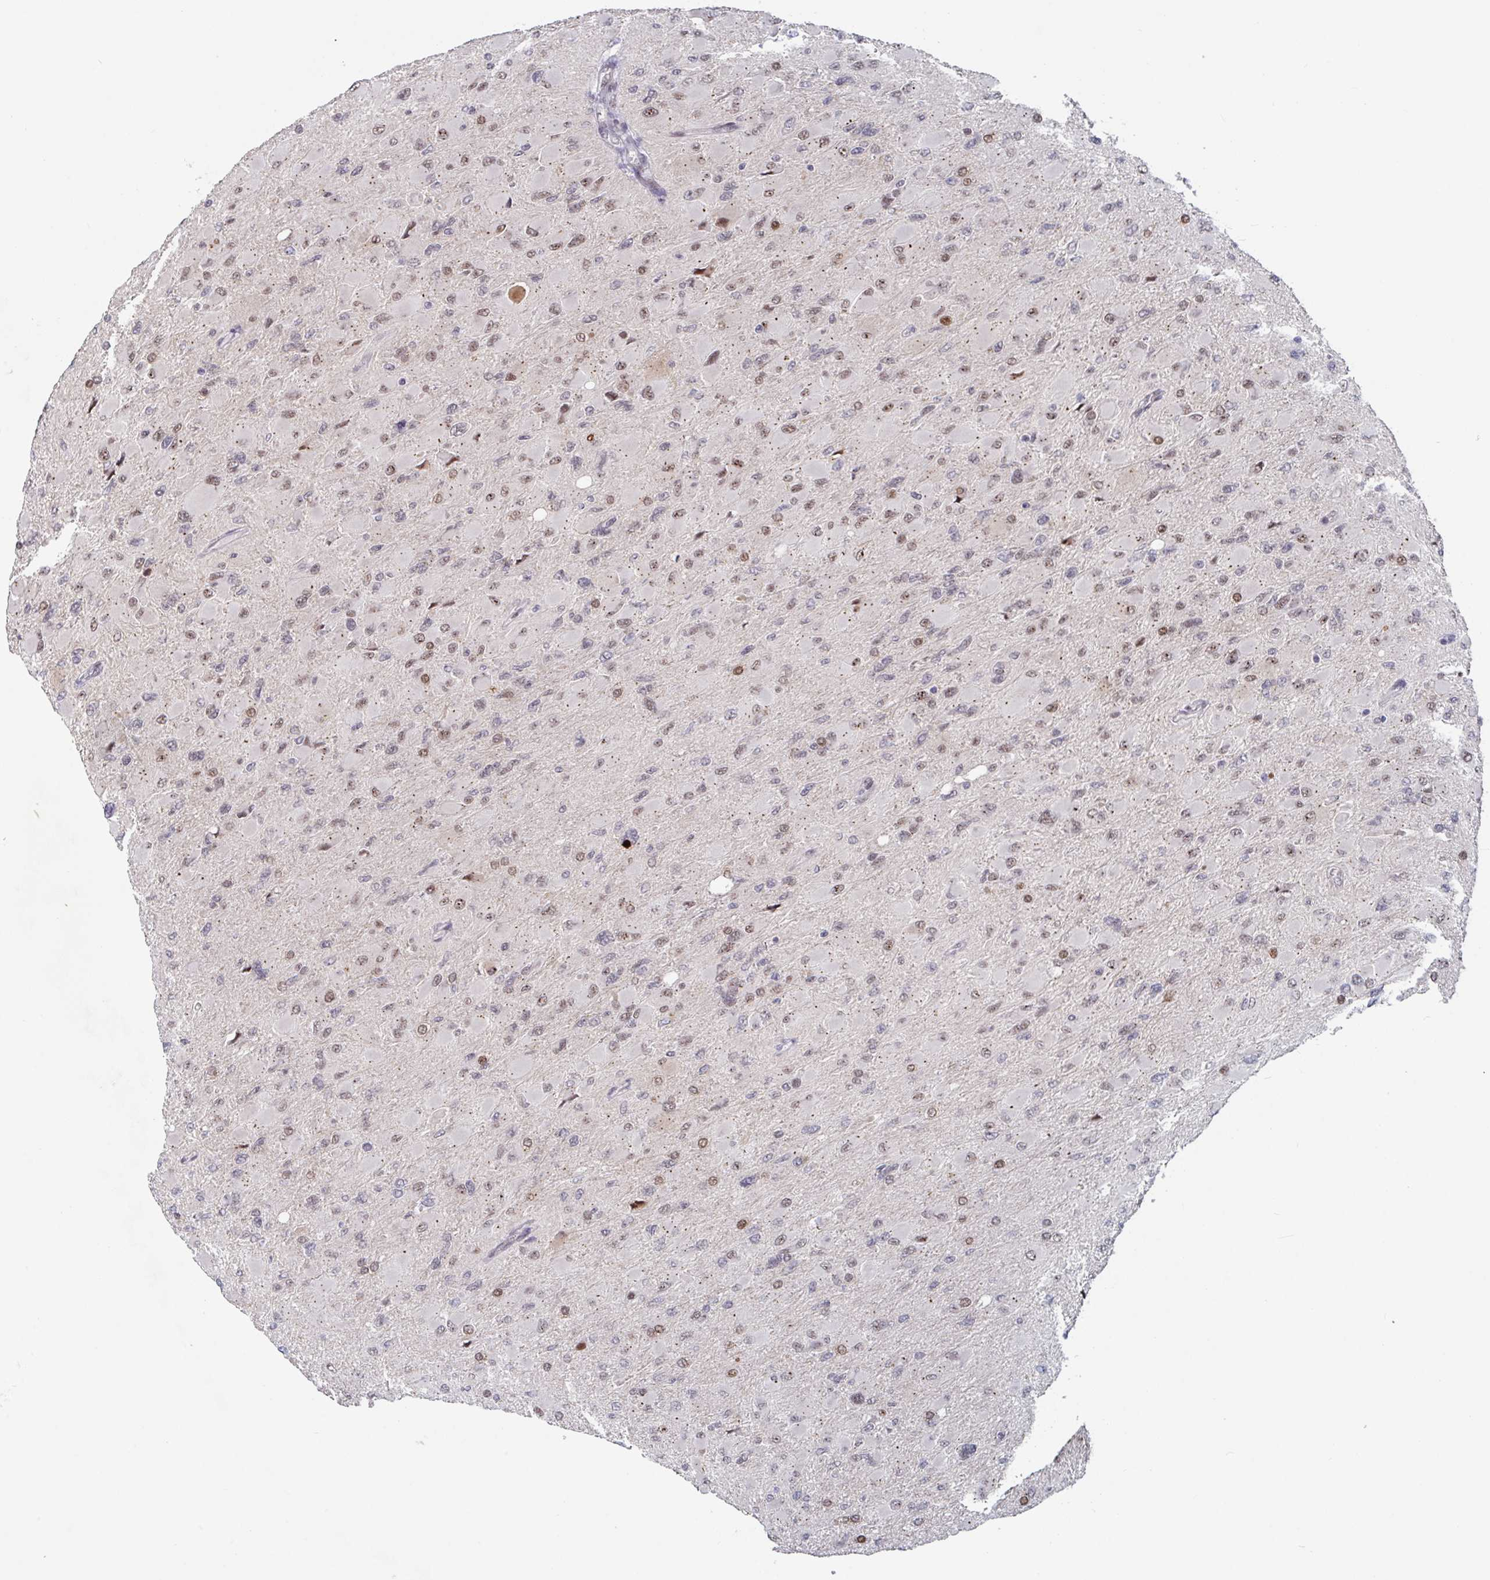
{"staining": {"intensity": "moderate", "quantity": "25%-75%", "location": "nuclear"}, "tissue": "glioma", "cell_type": "Tumor cells", "image_type": "cancer", "snomed": [{"axis": "morphology", "description": "Glioma, malignant, High grade"}, {"axis": "topography", "description": "Cerebral cortex"}], "caption": "Immunohistochemical staining of malignant glioma (high-grade) exhibits medium levels of moderate nuclear protein positivity in about 25%-75% of tumor cells.", "gene": "RNF212", "patient": {"sex": "female", "age": 36}}